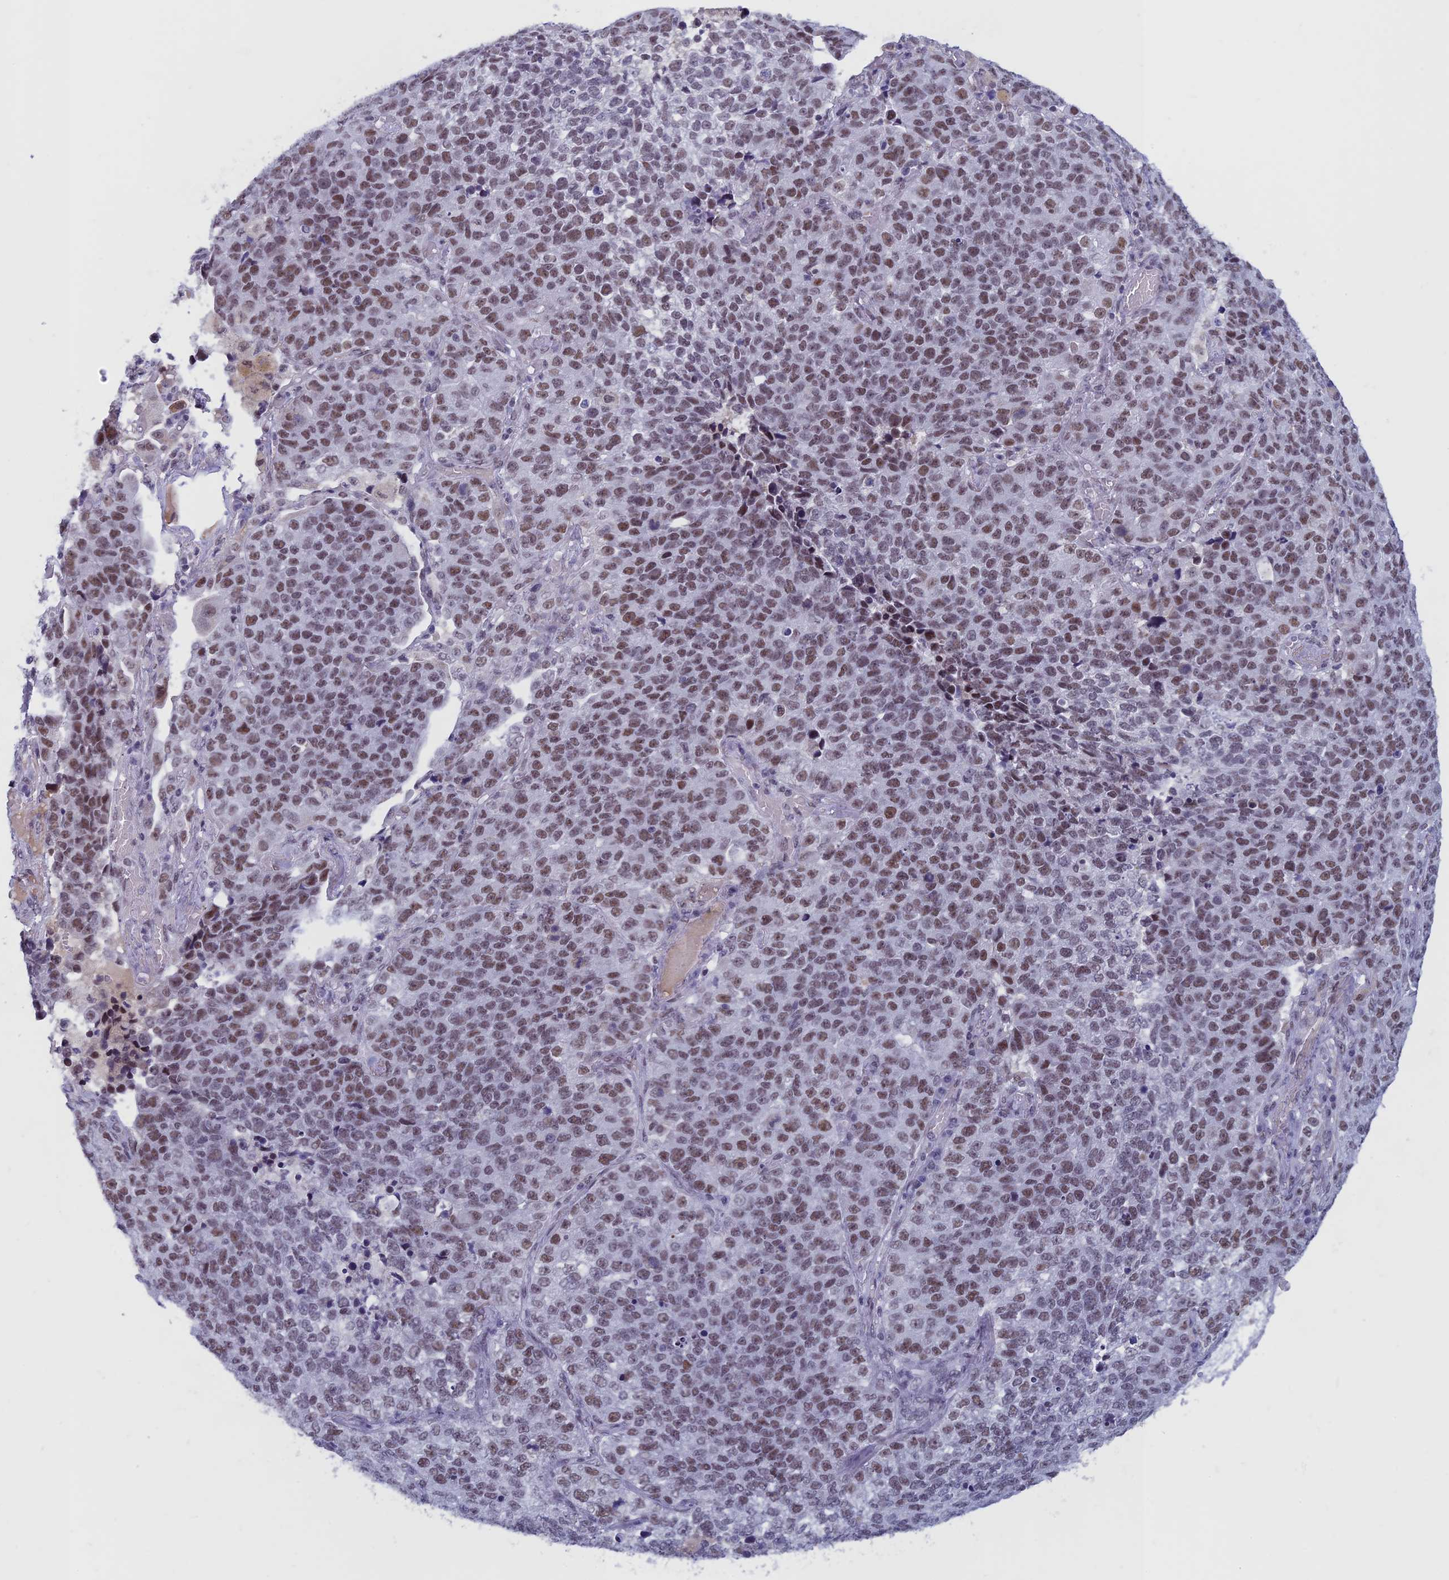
{"staining": {"intensity": "moderate", "quantity": ">75%", "location": "nuclear"}, "tissue": "lung cancer", "cell_type": "Tumor cells", "image_type": "cancer", "snomed": [{"axis": "morphology", "description": "Adenocarcinoma, NOS"}, {"axis": "topography", "description": "Lung"}], "caption": "Human lung cancer (adenocarcinoma) stained with a brown dye reveals moderate nuclear positive positivity in approximately >75% of tumor cells.", "gene": "ASH2L", "patient": {"sex": "male", "age": 49}}